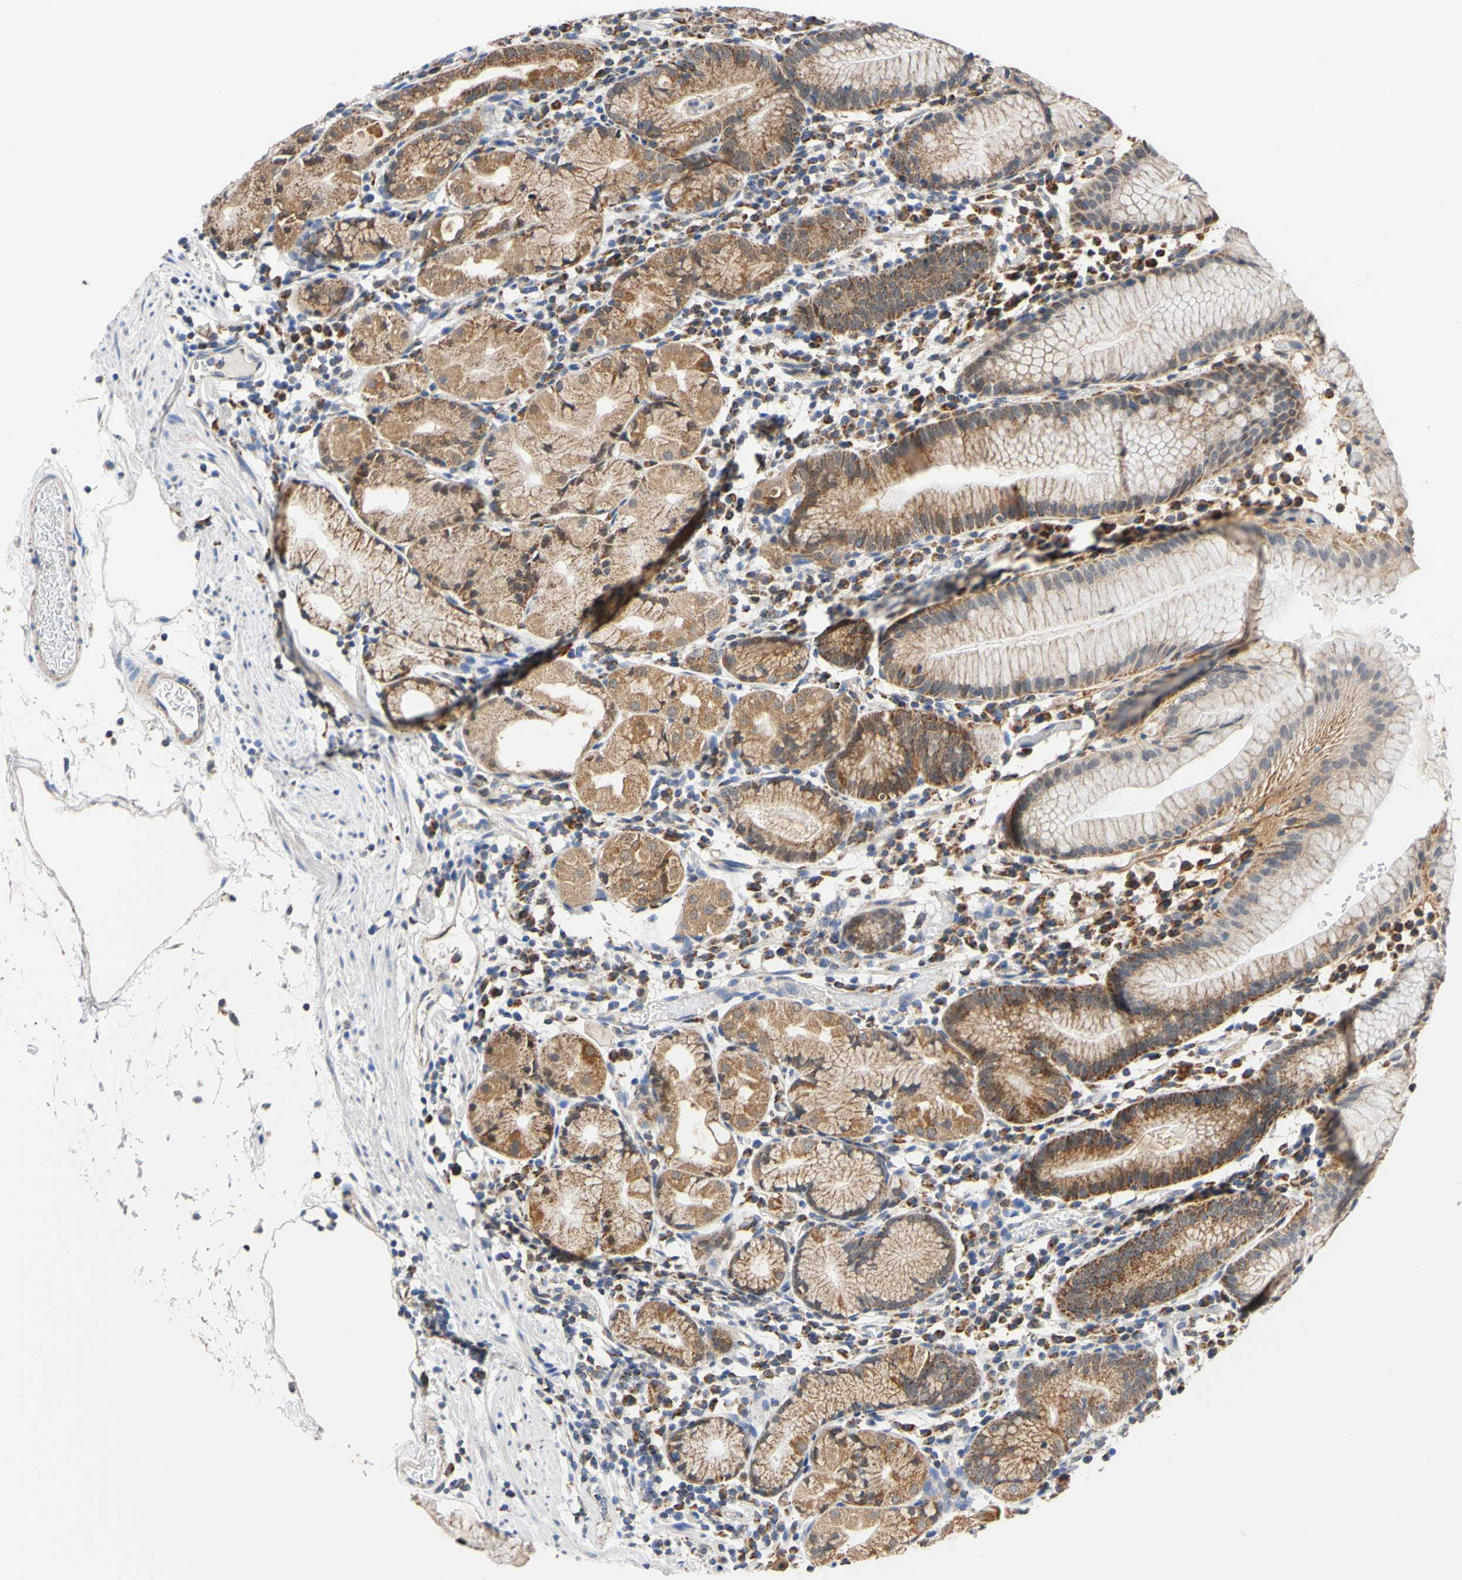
{"staining": {"intensity": "strong", "quantity": ">75%", "location": "cytoplasmic/membranous"}, "tissue": "stomach", "cell_type": "Glandular cells", "image_type": "normal", "snomed": [{"axis": "morphology", "description": "Normal tissue, NOS"}, {"axis": "topography", "description": "Stomach"}, {"axis": "topography", "description": "Stomach, lower"}], "caption": "Protein staining displays strong cytoplasmic/membranous positivity in approximately >75% of glandular cells in unremarkable stomach. The staining was performed using DAB (3,3'-diaminobenzidine) to visualize the protein expression in brown, while the nuclei were stained in blue with hematoxylin (Magnification: 20x).", "gene": "CLPP", "patient": {"sex": "female", "age": 75}}